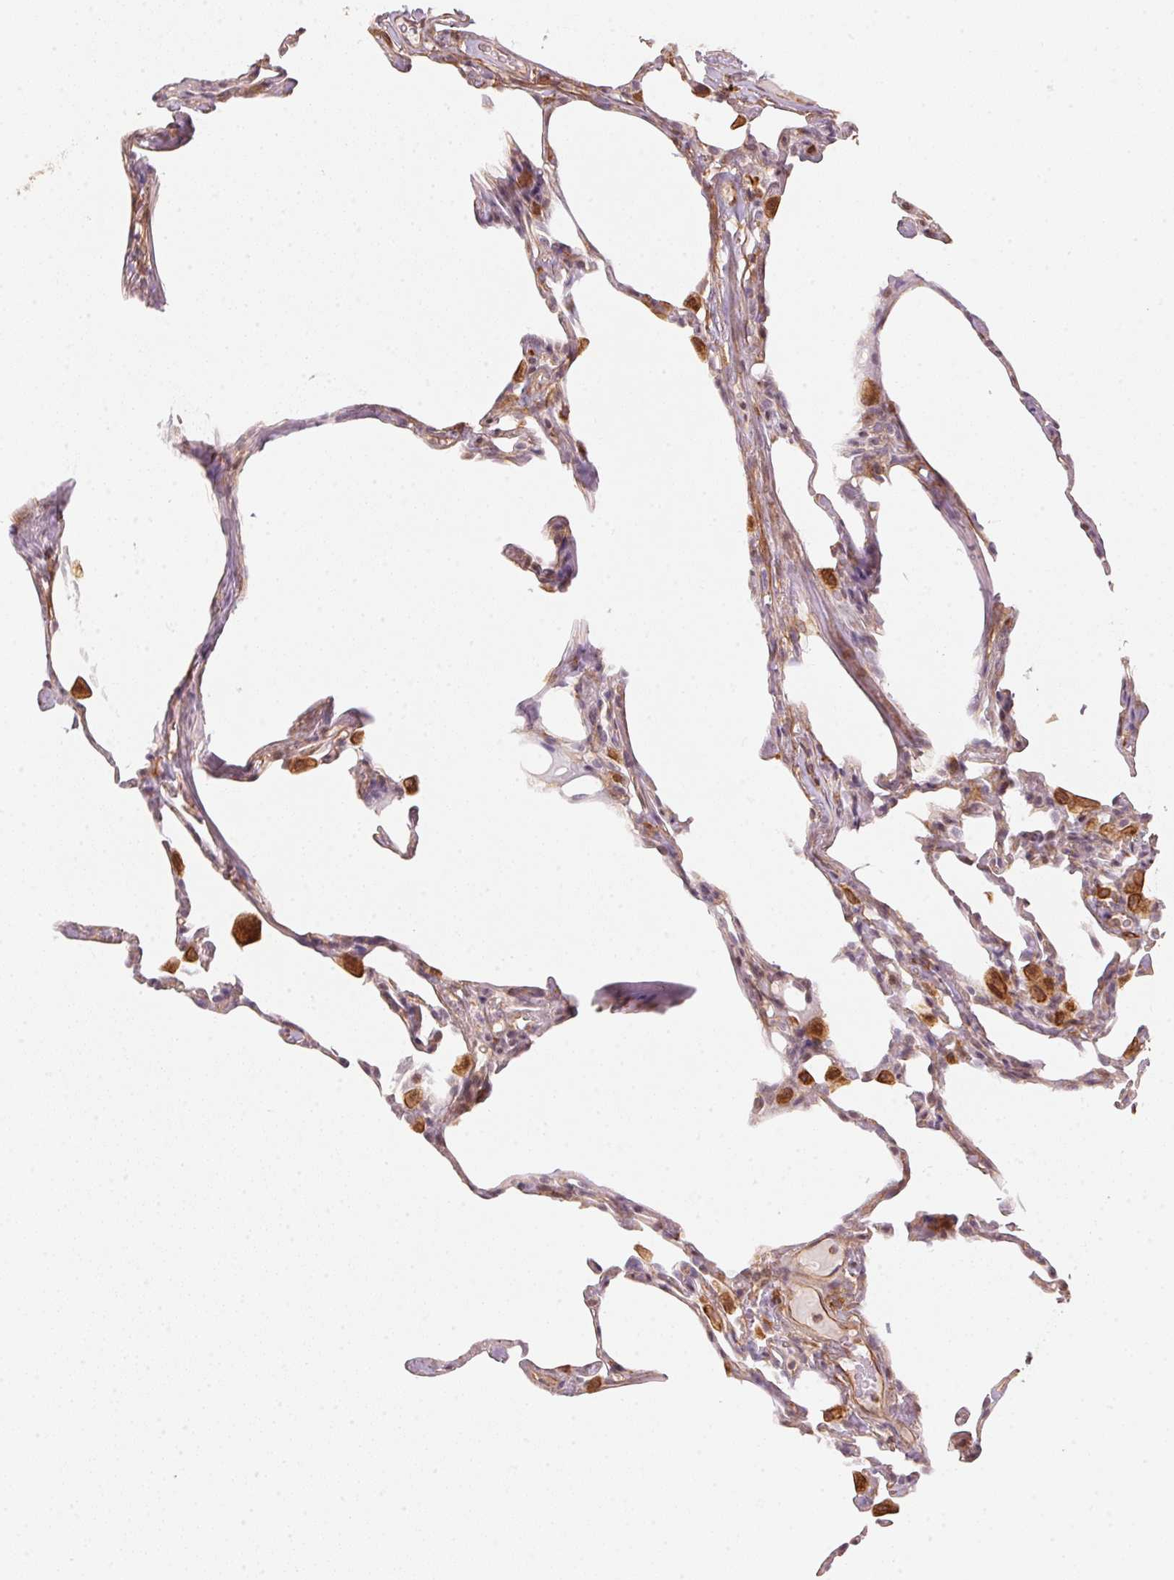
{"staining": {"intensity": "moderate", "quantity": "<25%", "location": "cytoplasmic/membranous"}, "tissue": "lung", "cell_type": "Alveolar cells", "image_type": "normal", "snomed": [{"axis": "morphology", "description": "Normal tissue, NOS"}, {"axis": "topography", "description": "Lung"}], "caption": "Alveolar cells display moderate cytoplasmic/membranous expression in about <25% of cells in normal lung.", "gene": "FOXR2", "patient": {"sex": "male", "age": 65}}